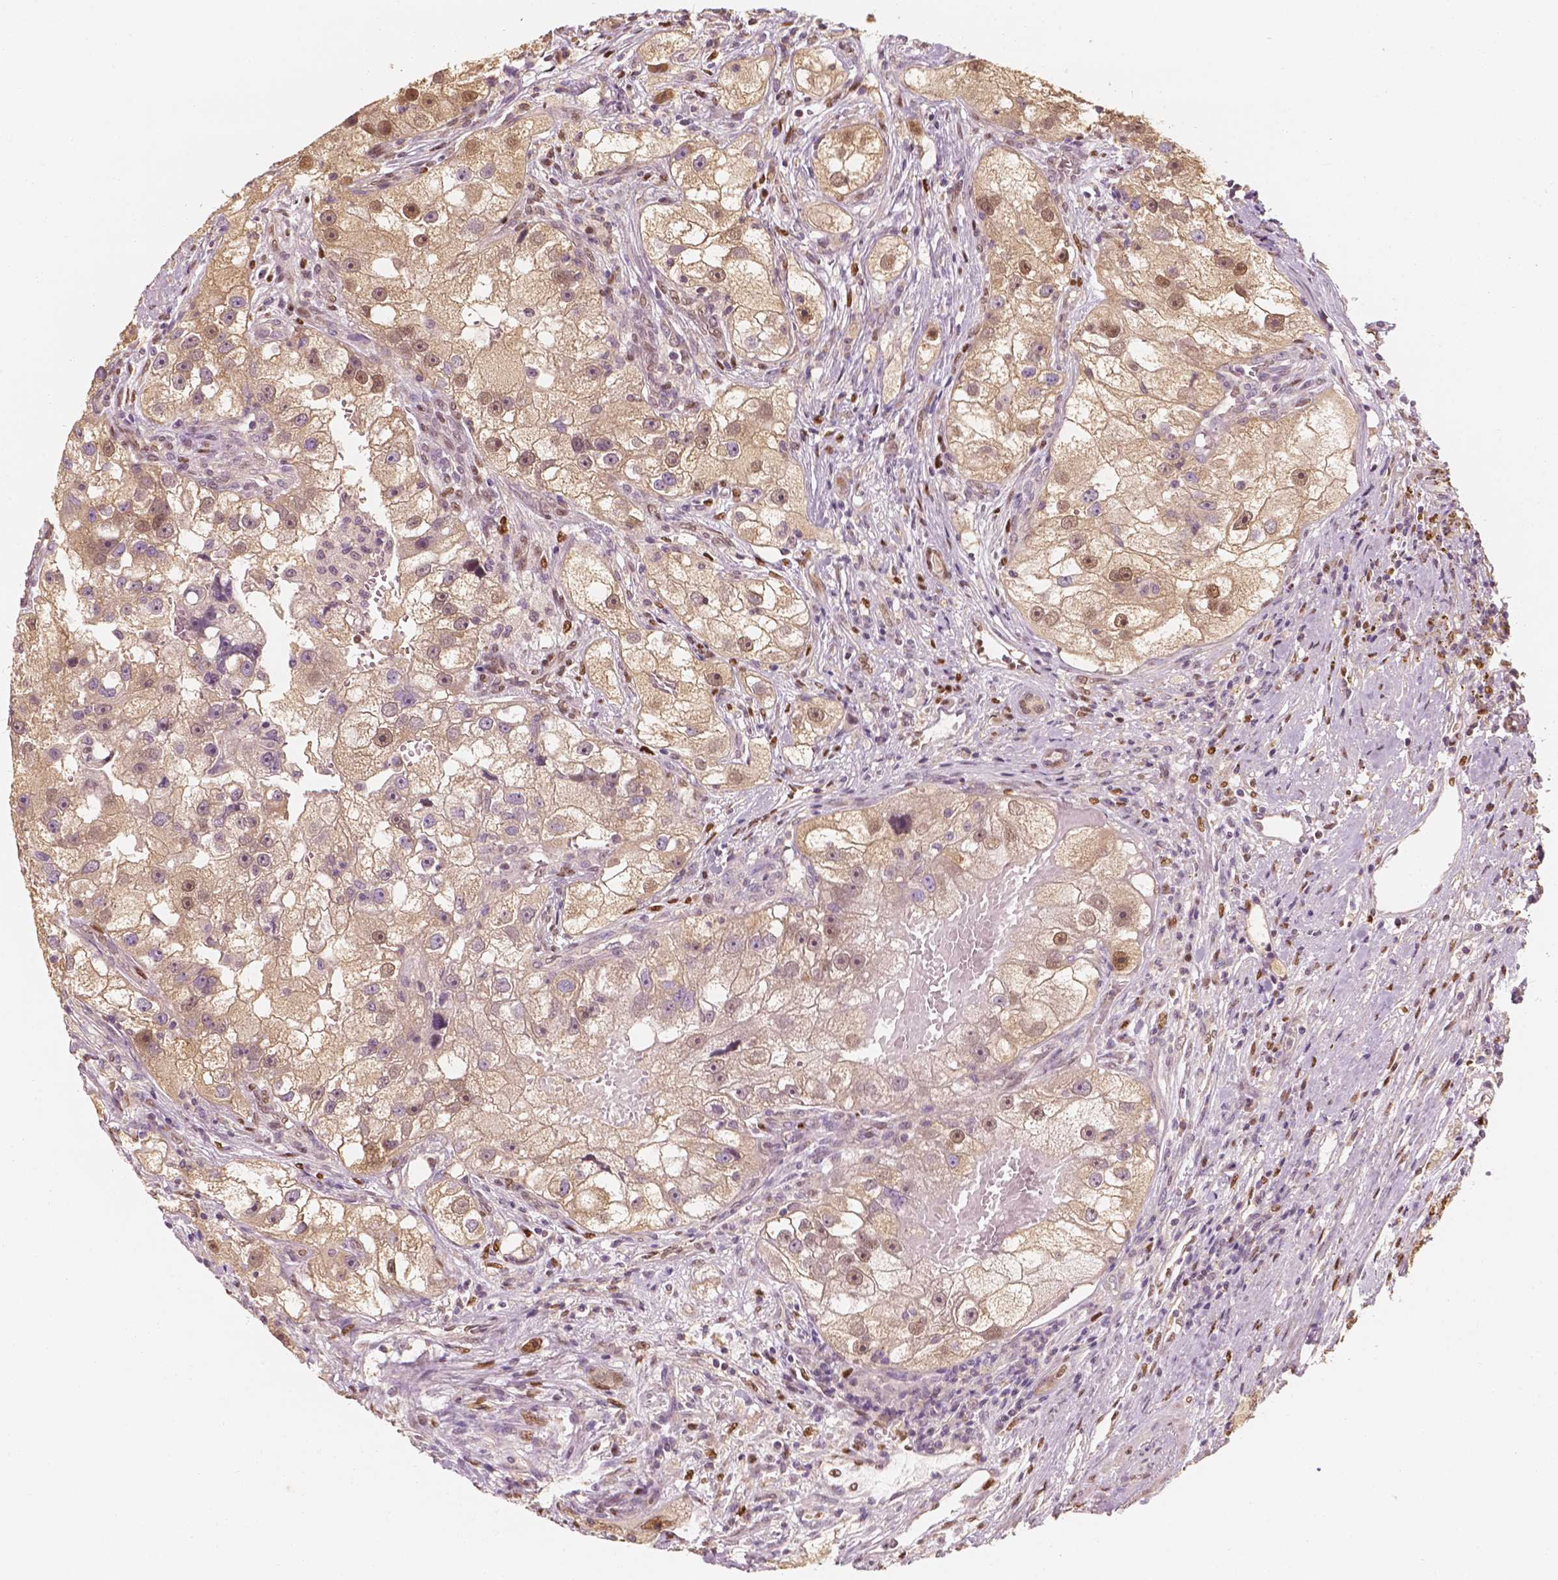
{"staining": {"intensity": "weak", "quantity": "25%-75%", "location": "cytoplasmic/membranous,nuclear"}, "tissue": "renal cancer", "cell_type": "Tumor cells", "image_type": "cancer", "snomed": [{"axis": "morphology", "description": "Adenocarcinoma, NOS"}, {"axis": "topography", "description": "Kidney"}], "caption": "A micrograph of adenocarcinoma (renal) stained for a protein exhibits weak cytoplasmic/membranous and nuclear brown staining in tumor cells. The staining was performed using DAB (3,3'-diaminobenzidine), with brown indicating positive protein expression. Nuclei are stained blue with hematoxylin.", "gene": "TBC1D17", "patient": {"sex": "male", "age": 63}}